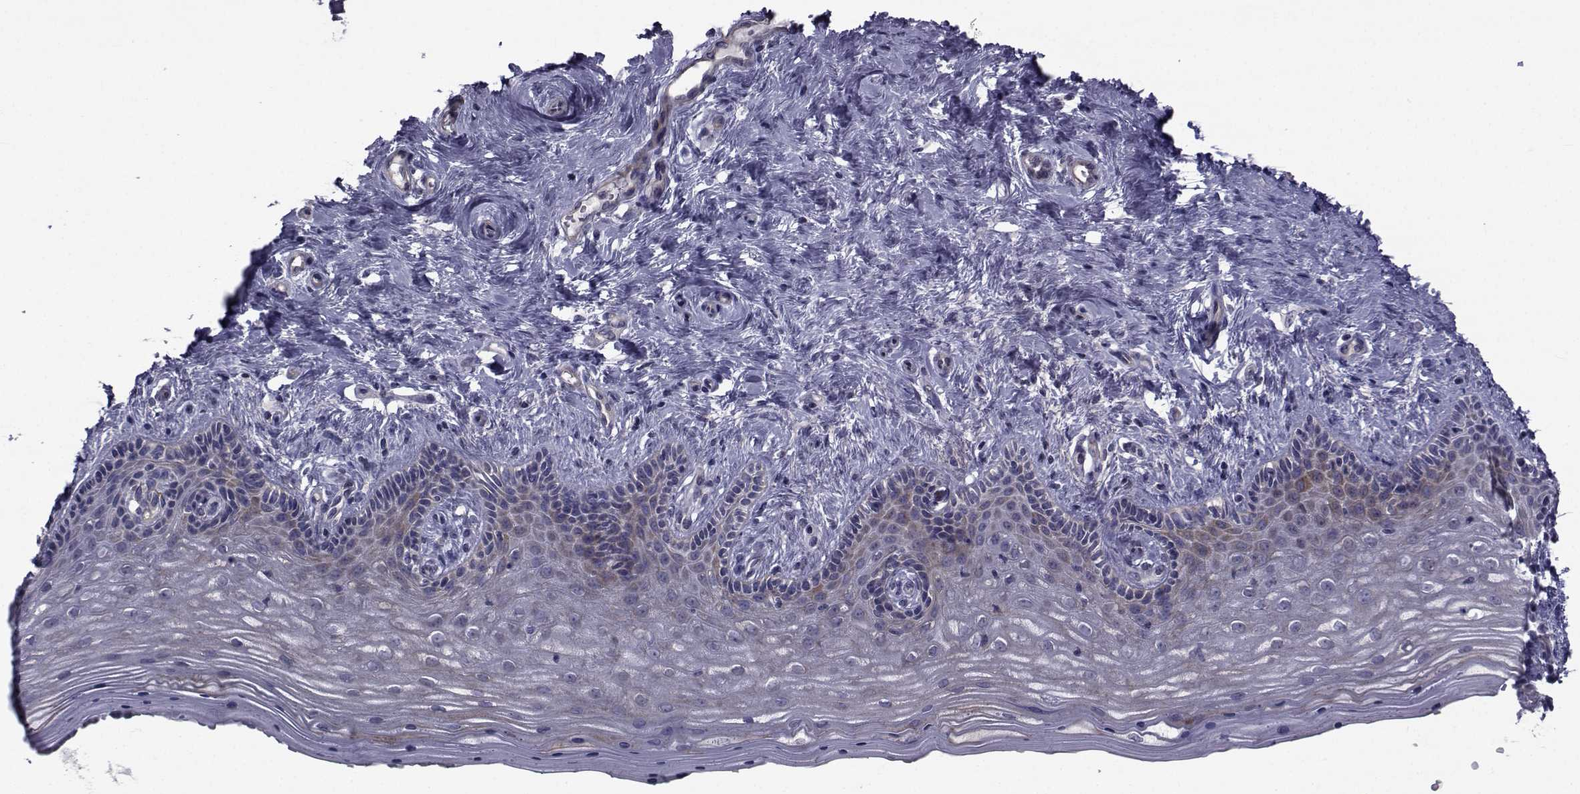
{"staining": {"intensity": "moderate", "quantity": "25%-75%", "location": "cytoplasmic/membranous"}, "tissue": "vagina", "cell_type": "Squamous epithelial cells", "image_type": "normal", "snomed": [{"axis": "morphology", "description": "Normal tissue, NOS"}, {"axis": "topography", "description": "Vagina"}], "caption": "Human vagina stained for a protein (brown) displays moderate cytoplasmic/membranous positive positivity in approximately 25%-75% of squamous epithelial cells.", "gene": "CFAP74", "patient": {"sex": "female", "age": 45}}